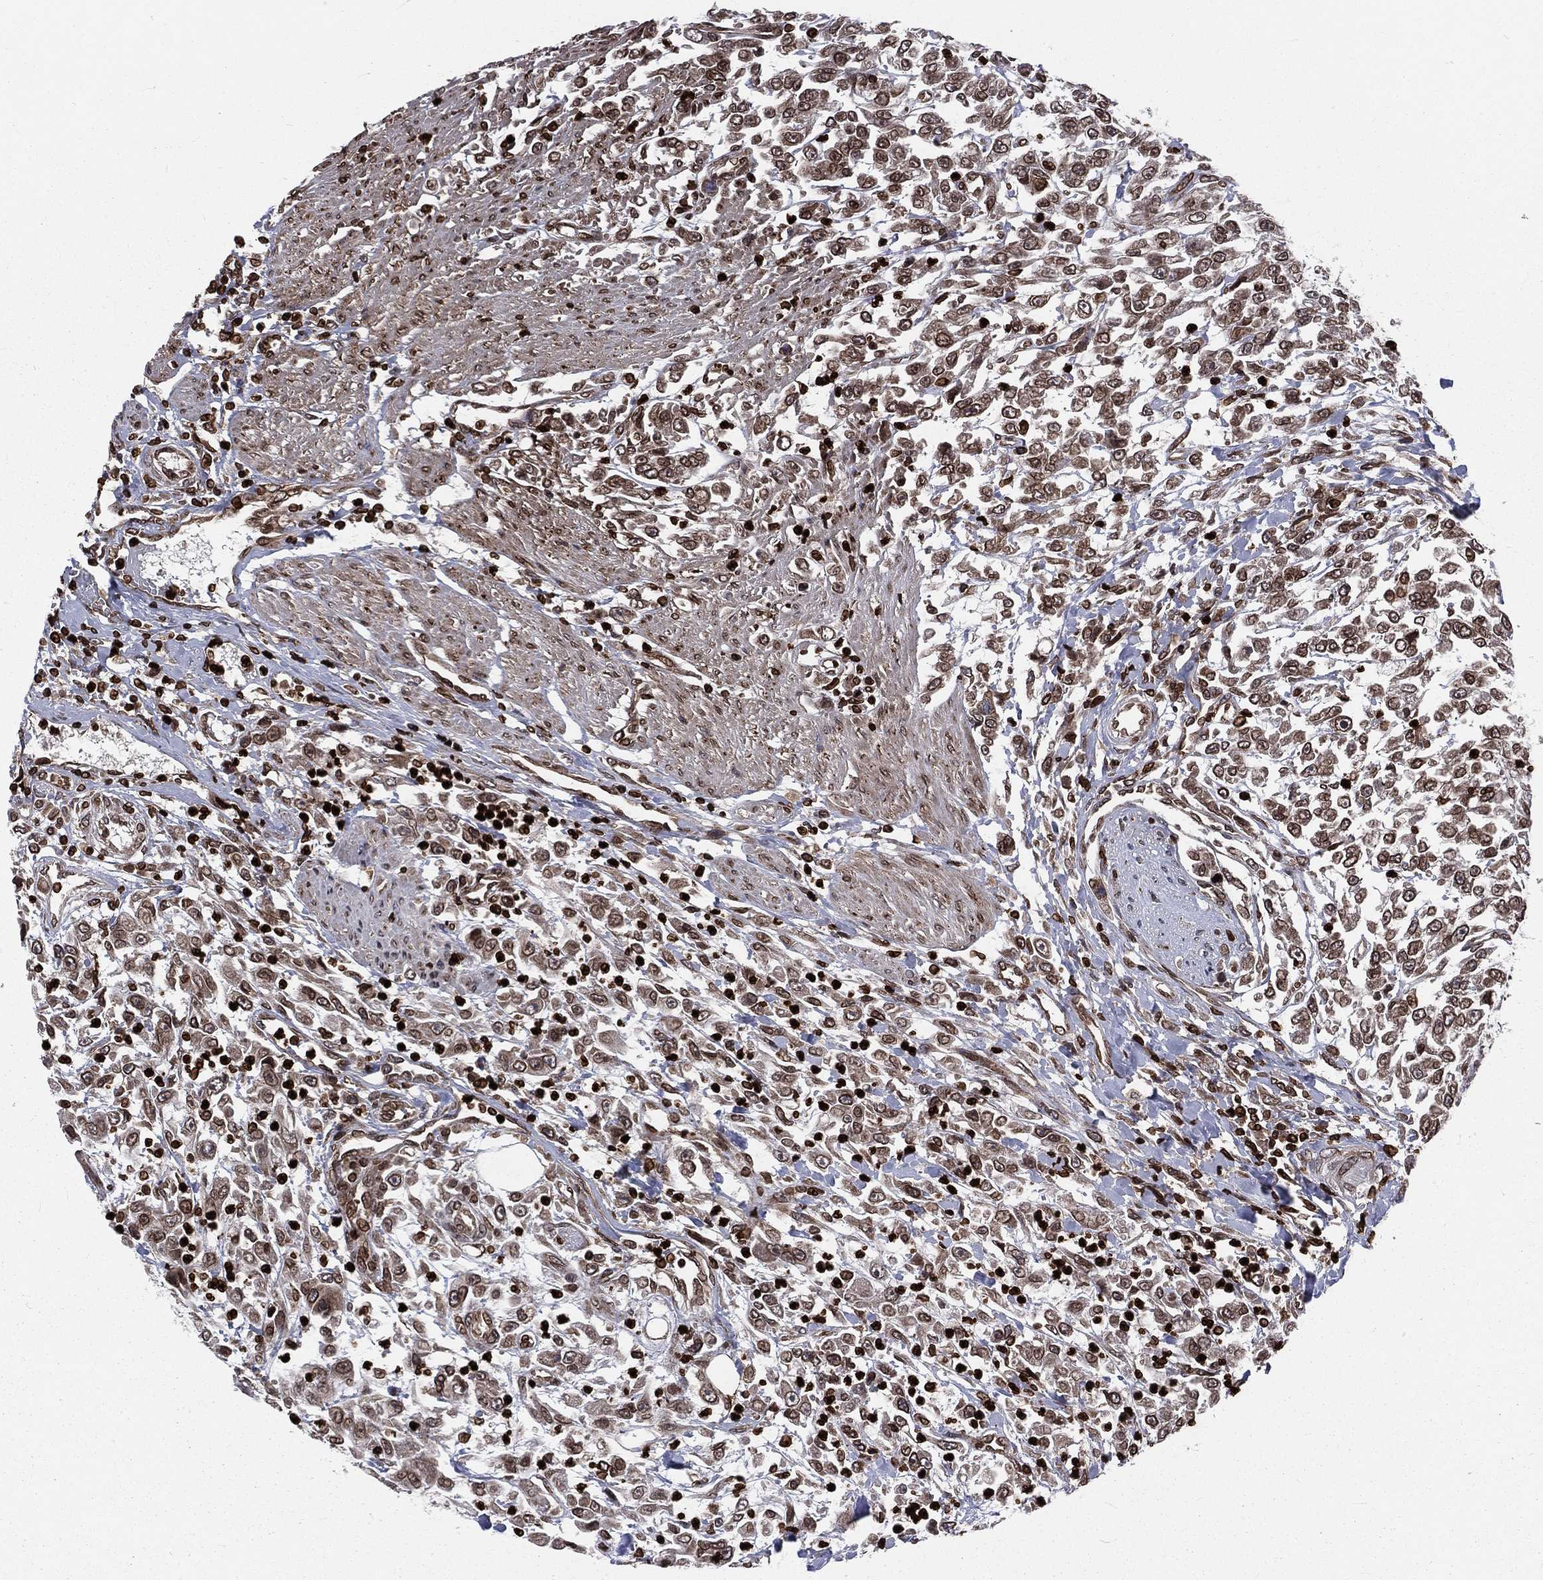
{"staining": {"intensity": "moderate", "quantity": ">75%", "location": "cytoplasmic/membranous,nuclear"}, "tissue": "urothelial cancer", "cell_type": "Tumor cells", "image_type": "cancer", "snomed": [{"axis": "morphology", "description": "Urothelial carcinoma, High grade"}, {"axis": "topography", "description": "Urinary bladder"}], "caption": "Immunohistochemical staining of urothelial carcinoma (high-grade) demonstrates moderate cytoplasmic/membranous and nuclear protein expression in approximately >75% of tumor cells. (Brightfield microscopy of DAB IHC at high magnification).", "gene": "LBR", "patient": {"sex": "male", "age": 46}}